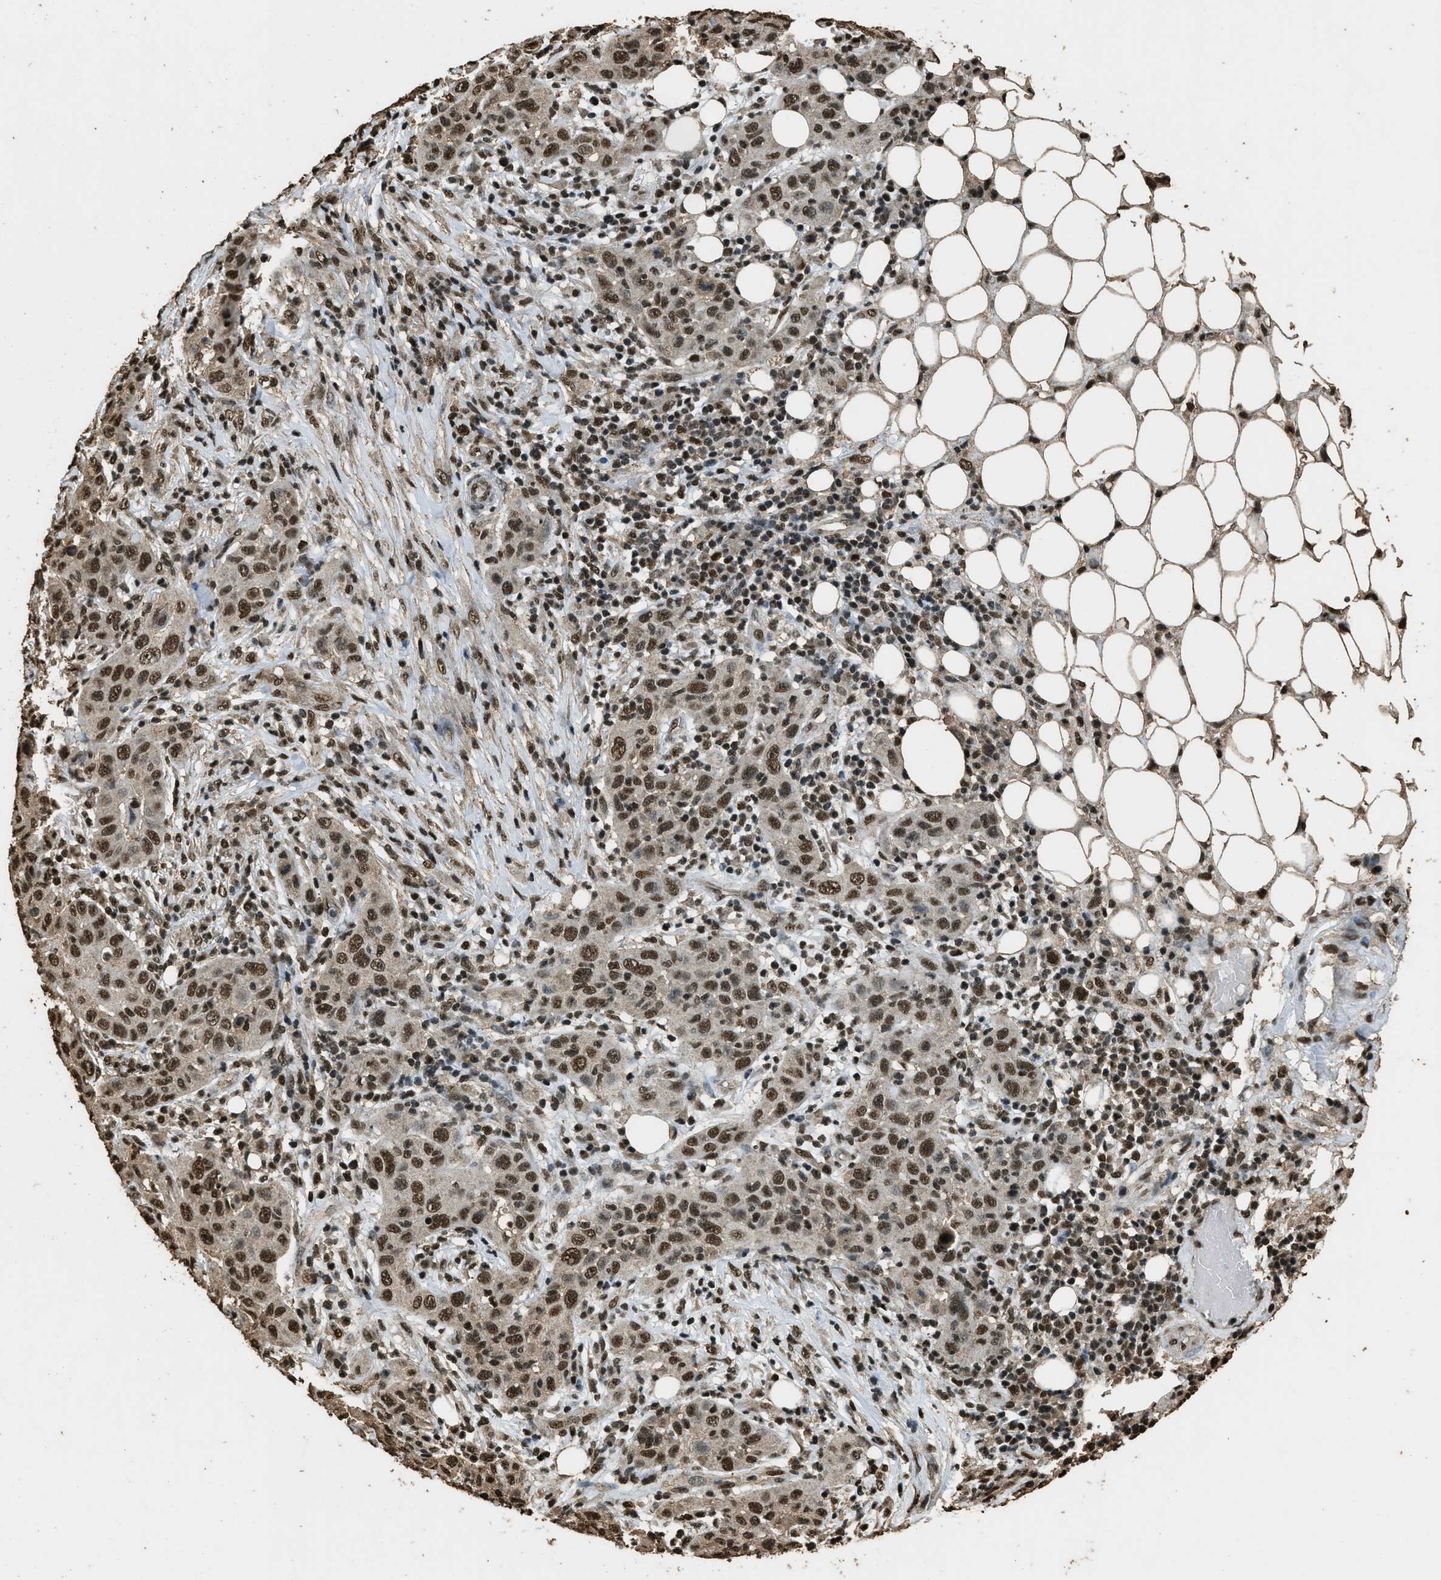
{"staining": {"intensity": "strong", "quantity": ">75%", "location": "nuclear"}, "tissue": "skin cancer", "cell_type": "Tumor cells", "image_type": "cancer", "snomed": [{"axis": "morphology", "description": "Squamous cell carcinoma, NOS"}, {"axis": "topography", "description": "Skin"}], "caption": "Human skin cancer stained for a protein (brown) shows strong nuclear positive expression in about >75% of tumor cells.", "gene": "MYB", "patient": {"sex": "female", "age": 88}}